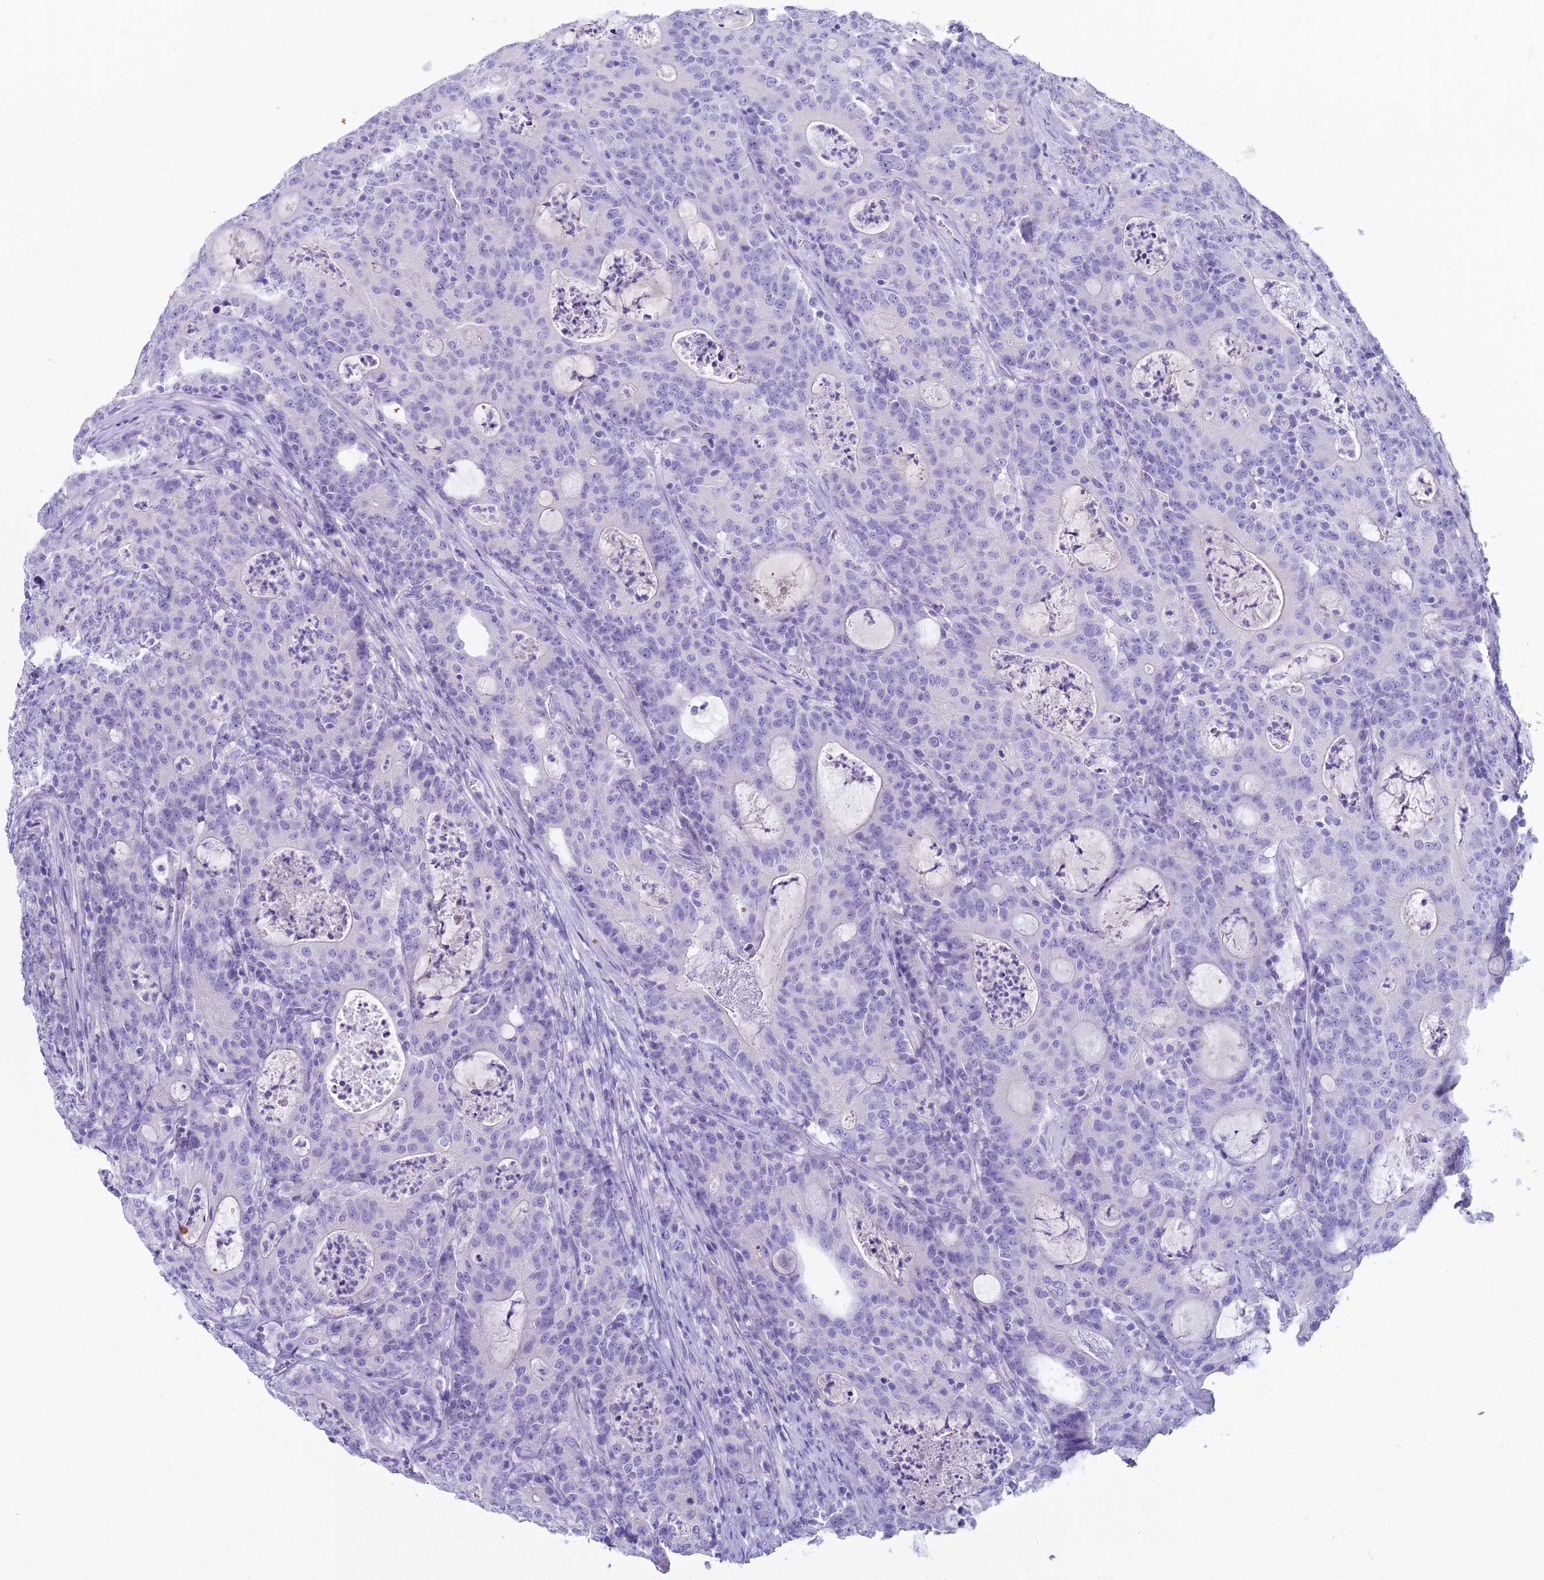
{"staining": {"intensity": "negative", "quantity": "none", "location": "none"}, "tissue": "colorectal cancer", "cell_type": "Tumor cells", "image_type": "cancer", "snomed": [{"axis": "morphology", "description": "Adenocarcinoma, NOS"}, {"axis": "topography", "description": "Colon"}], "caption": "DAB (3,3'-diaminobenzidine) immunohistochemical staining of human colorectal cancer (adenocarcinoma) demonstrates no significant positivity in tumor cells.", "gene": "UNC80", "patient": {"sex": "male", "age": 83}}